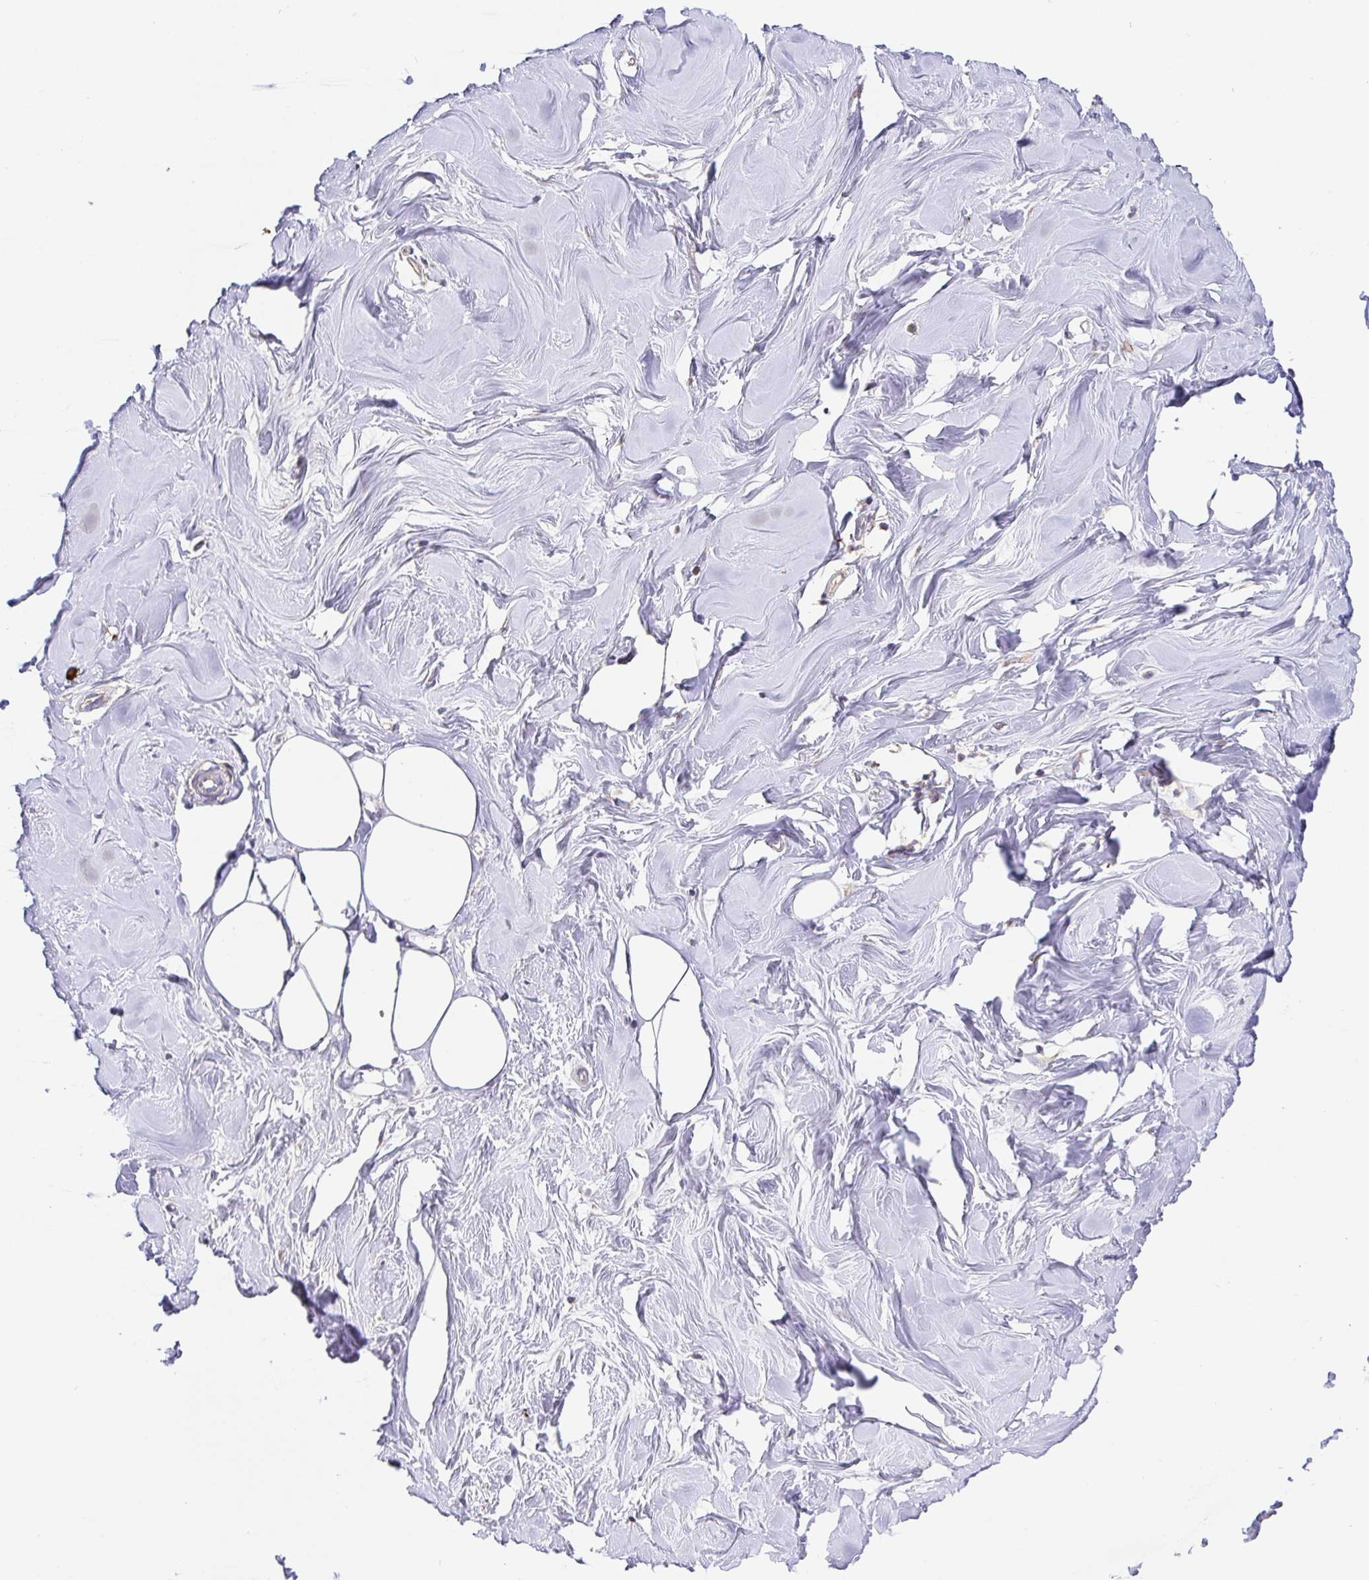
{"staining": {"intensity": "negative", "quantity": "none", "location": "none"}, "tissue": "breast", "cell_type": "Adipocytes", "image_type": "normal", "snomed": [{"axis": "morphology", "description": "Normal tissue, NOS"}, {"axis": "topography", "description": "Breast"}], "caption": "IHC image of normal breast stained for a protein (brown), which demonstrates no positivity in adipocytes.", "gene": "HAGH", "patient": {"sex": "female", "age": 27}}